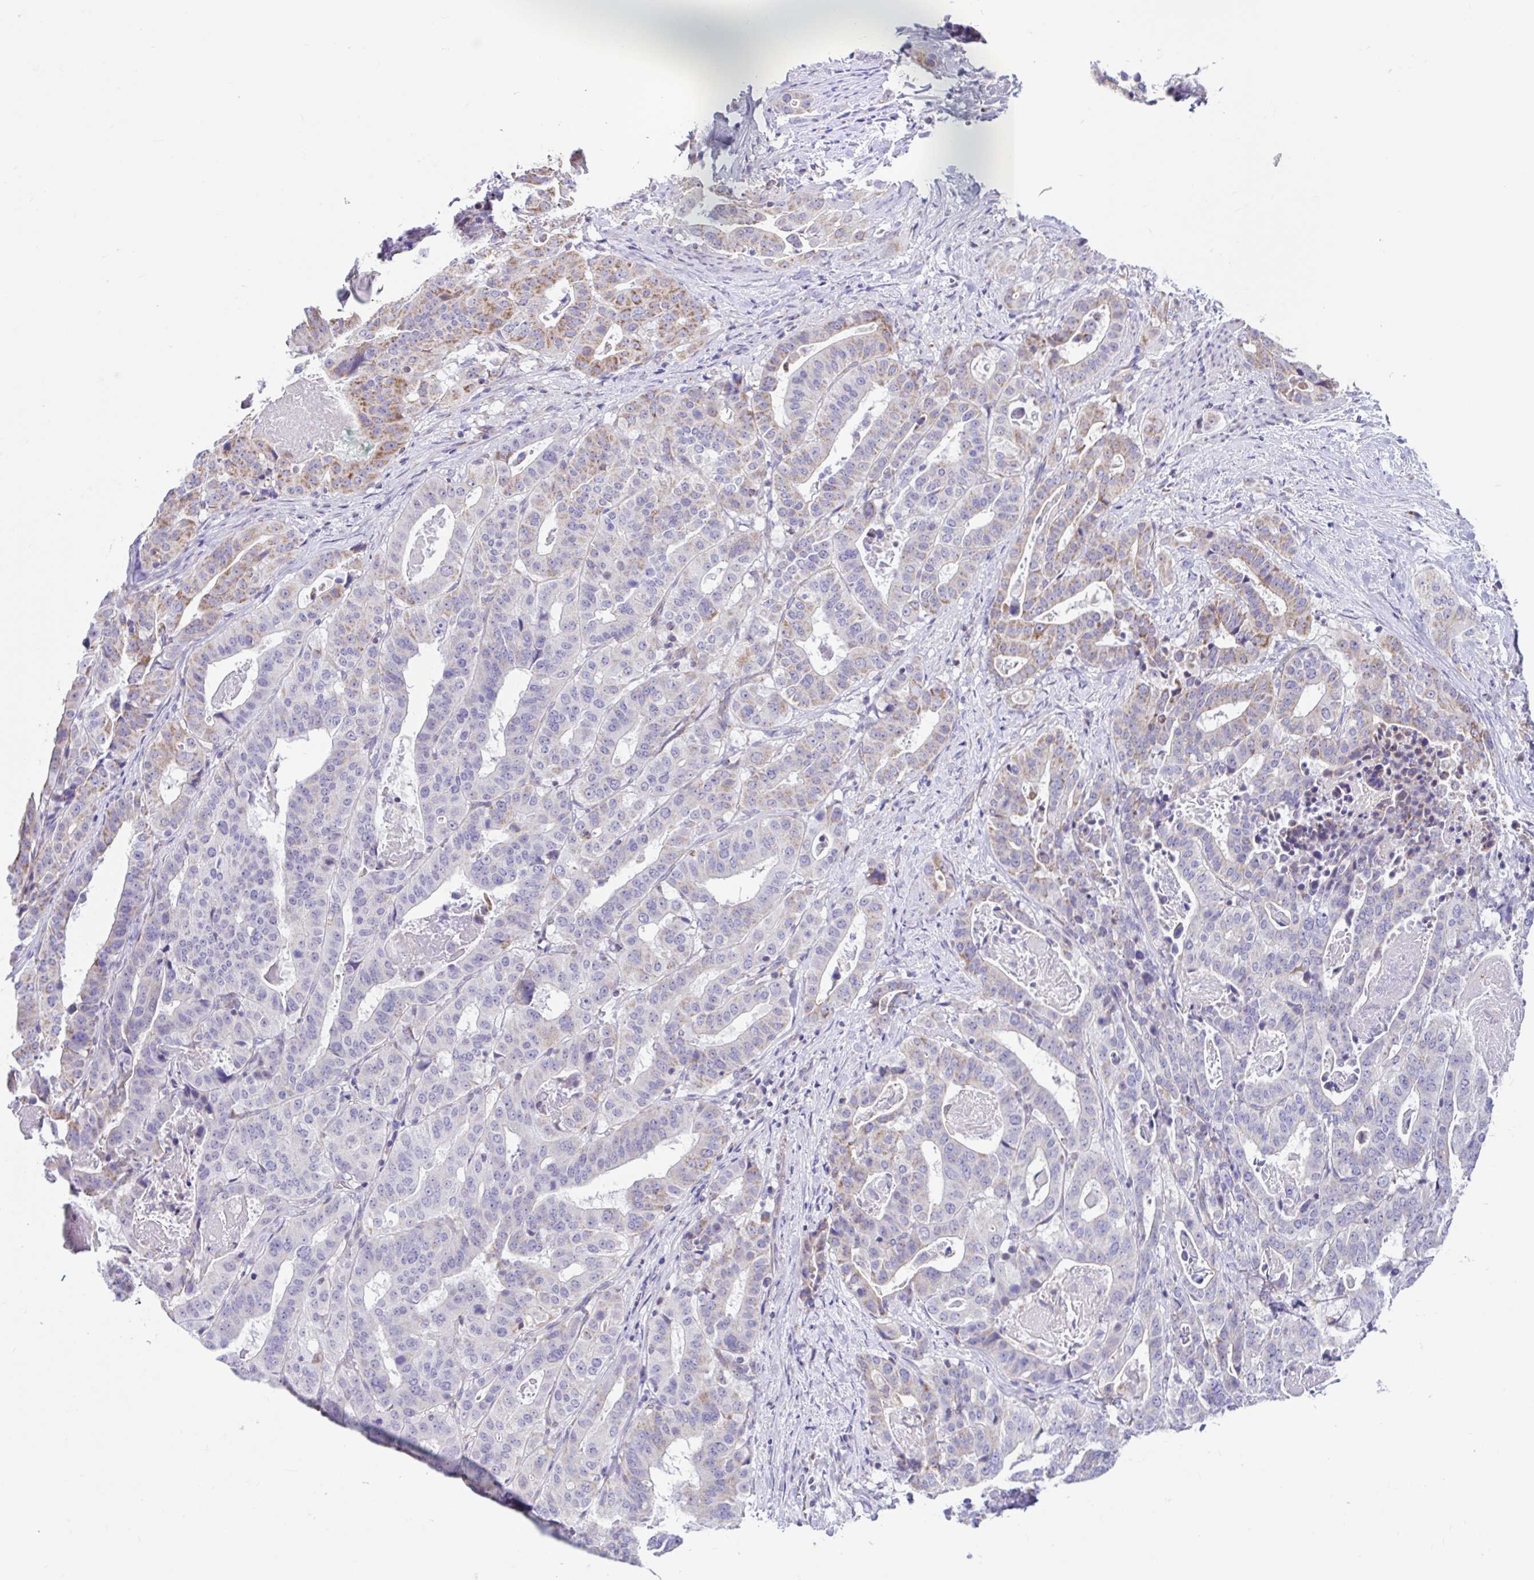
{"staining": {"intensity": "moderate", "quantity": "<25%", "location": "cytoplasmic/membranous"}, "tissue": "stomach cancer", "cell_type": "Tumor cells", "image_type": "cancer", "snomed": [{"axis": "morphology", "description": "Adenocarcinoma, NOS"}, {"axis": "topography", "description": "Stomach"}], "caption": "Human stomach adenocarcinoma stained with a brown dye reveals moderate cytoplasmic/membranous positive expression in approximately <25% of tumor cells.", "gene": "NDUFS2", "patient": {"sex": "male", "age": 48}}